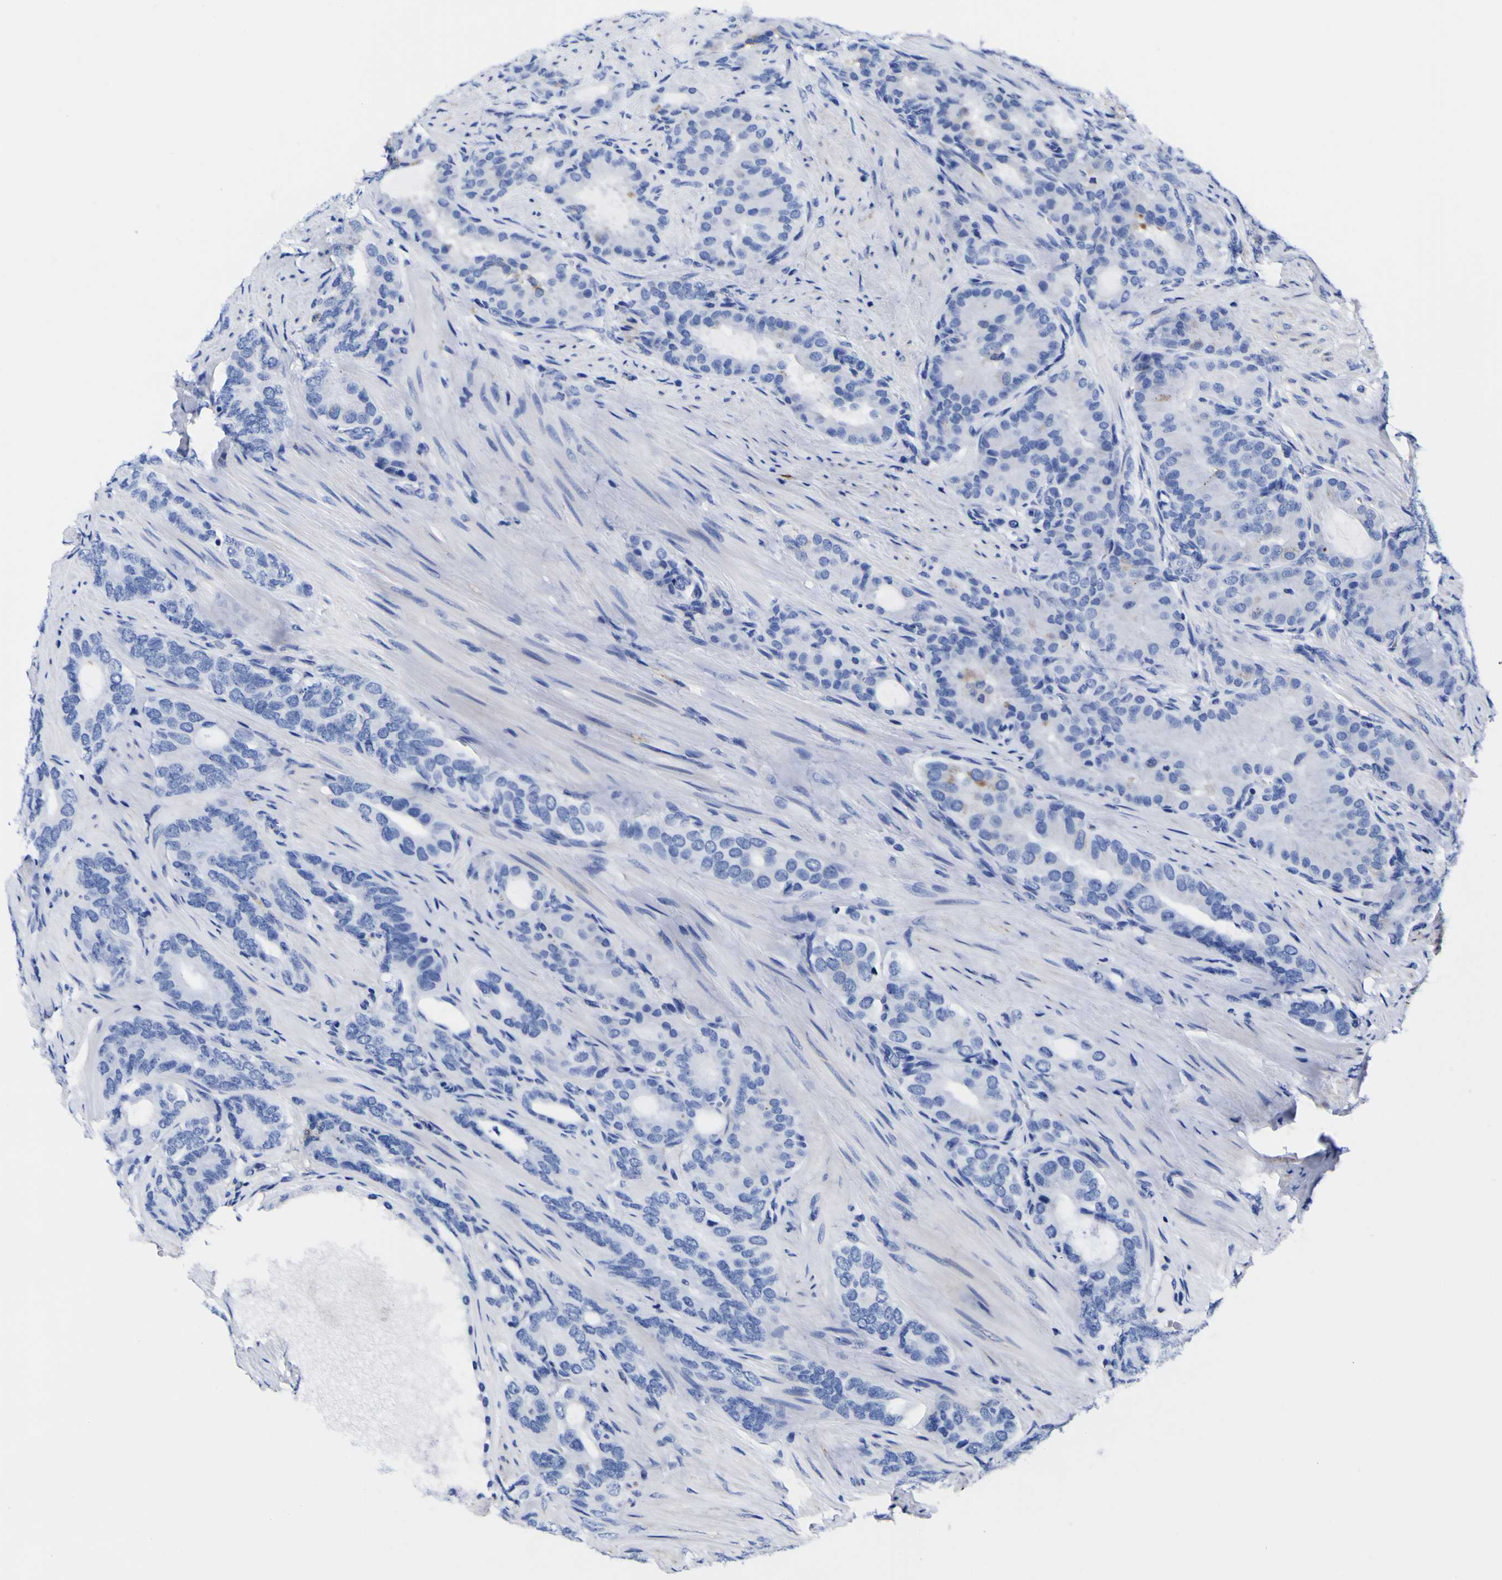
{"staining": {"intensity": "negative", "quantity": "none", "location": "none"}, "tissue": "prostate cancer", "cell_type": "Tumor cells", "image_type": "cancer", "snomed": [{"axis": "morphology", "description": "Adenocarcinoma, Low grade"}, {"axis": "topography", "description": "Prostate"}], "caption": "This is an immunohistochemistry histopathology image of prostate cancer (adenocarcinoma (low-grade)). There is no expression in tumor cells.", "gene": "HLA-DQA1", "patient": {"sex": "male", "age": 63}}